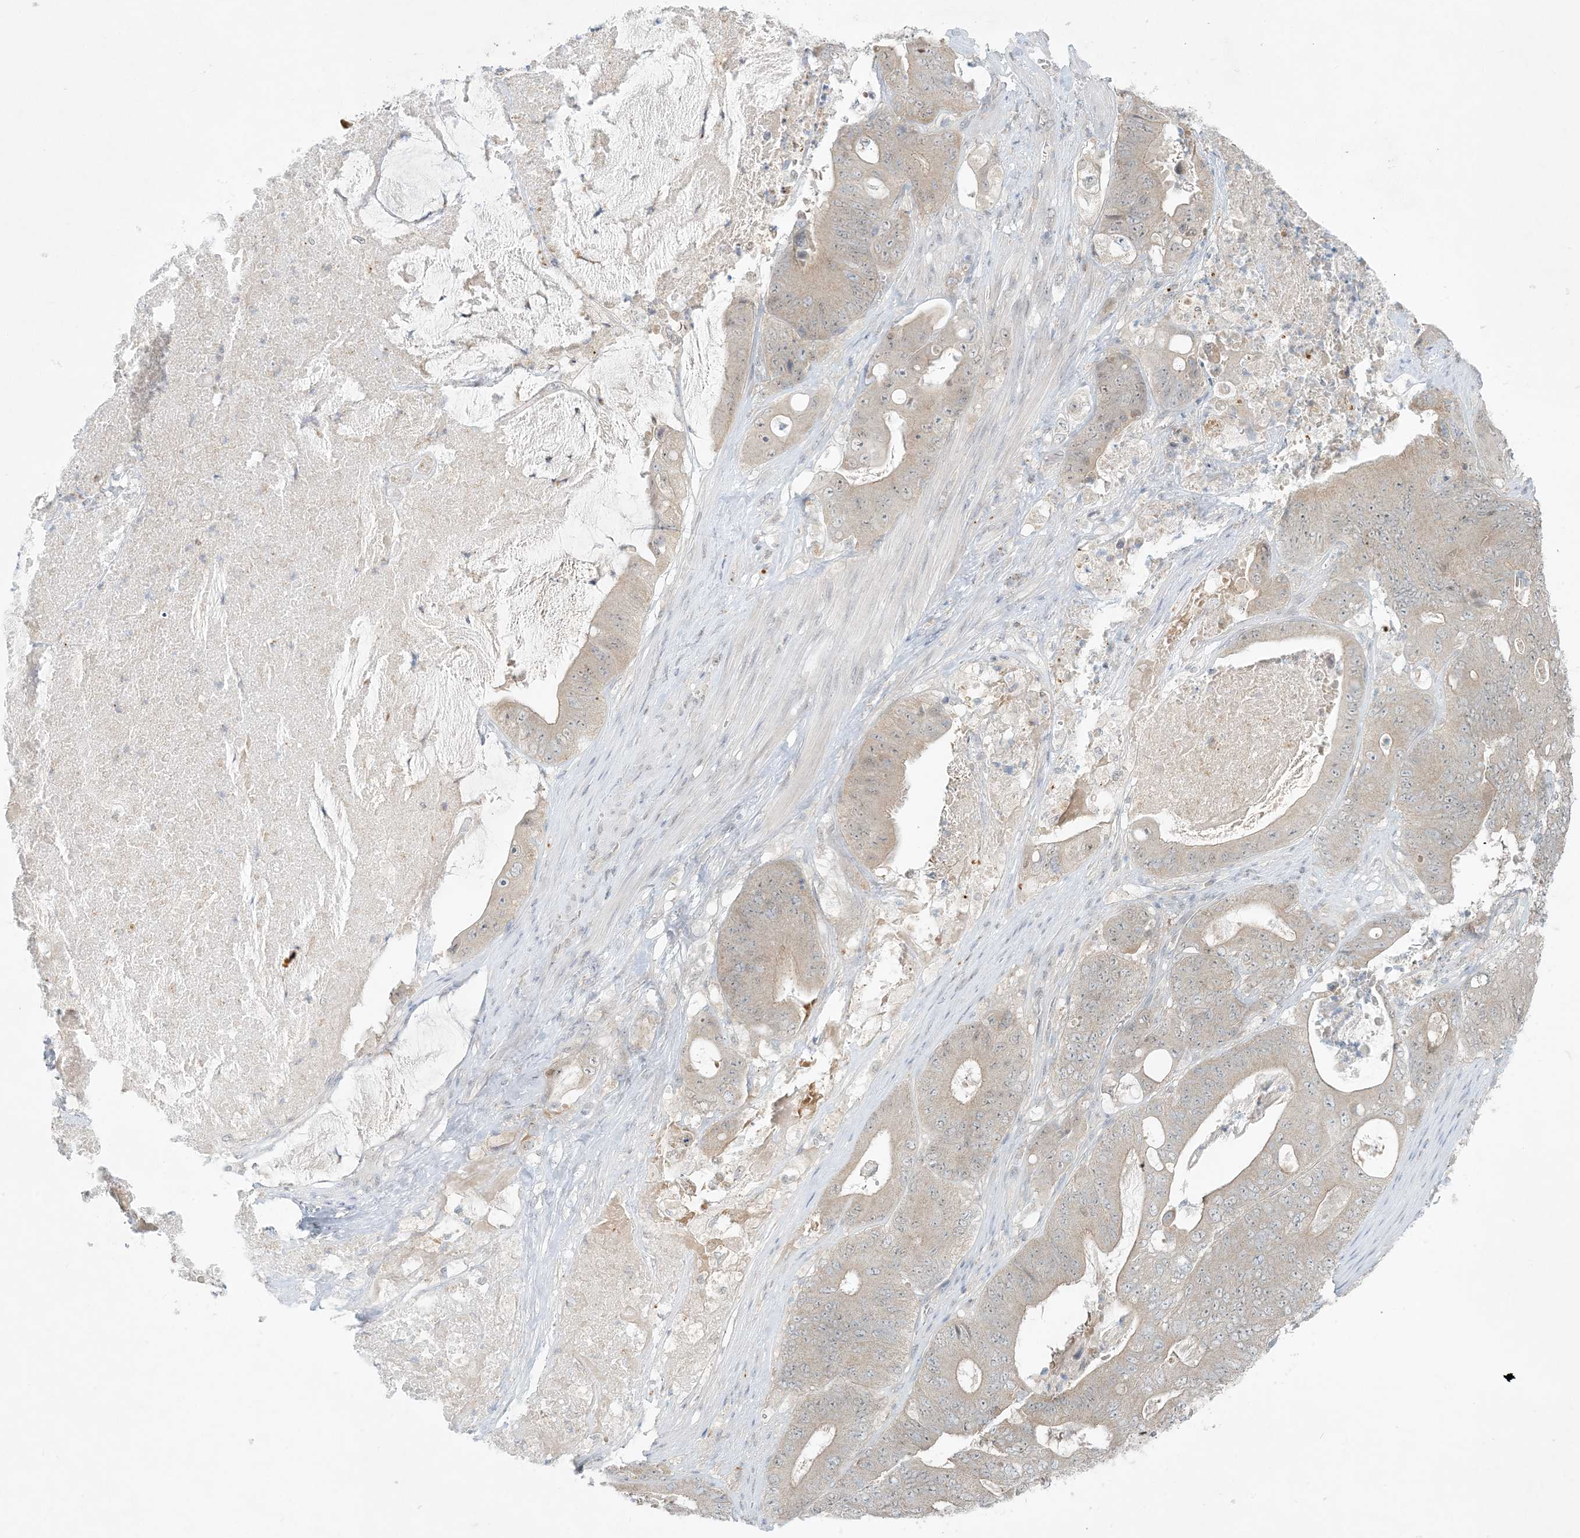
{"staining": {"intensity": "weak", "quantity": "25%-75%", "location": "cytoplasmic/membranous"}, "tissue": "stomach cancer", "cell_type": "Tumor cells", "image_type": "cancer", "snomed": [{"axis": "morphology", "description": "Adenocarcinoma, NOS"}, {"axis": "topography", "description": "Stomach"}], "caption": "Stomach cancer (adenocarcinoma) was stained to show a protein in brown. There is low levels of weak cytoplasmic/membranous staining in about 25%-75% of tumor cells.", "gene": "OBI1", "patient": {"sex": "female", "age": 73}}